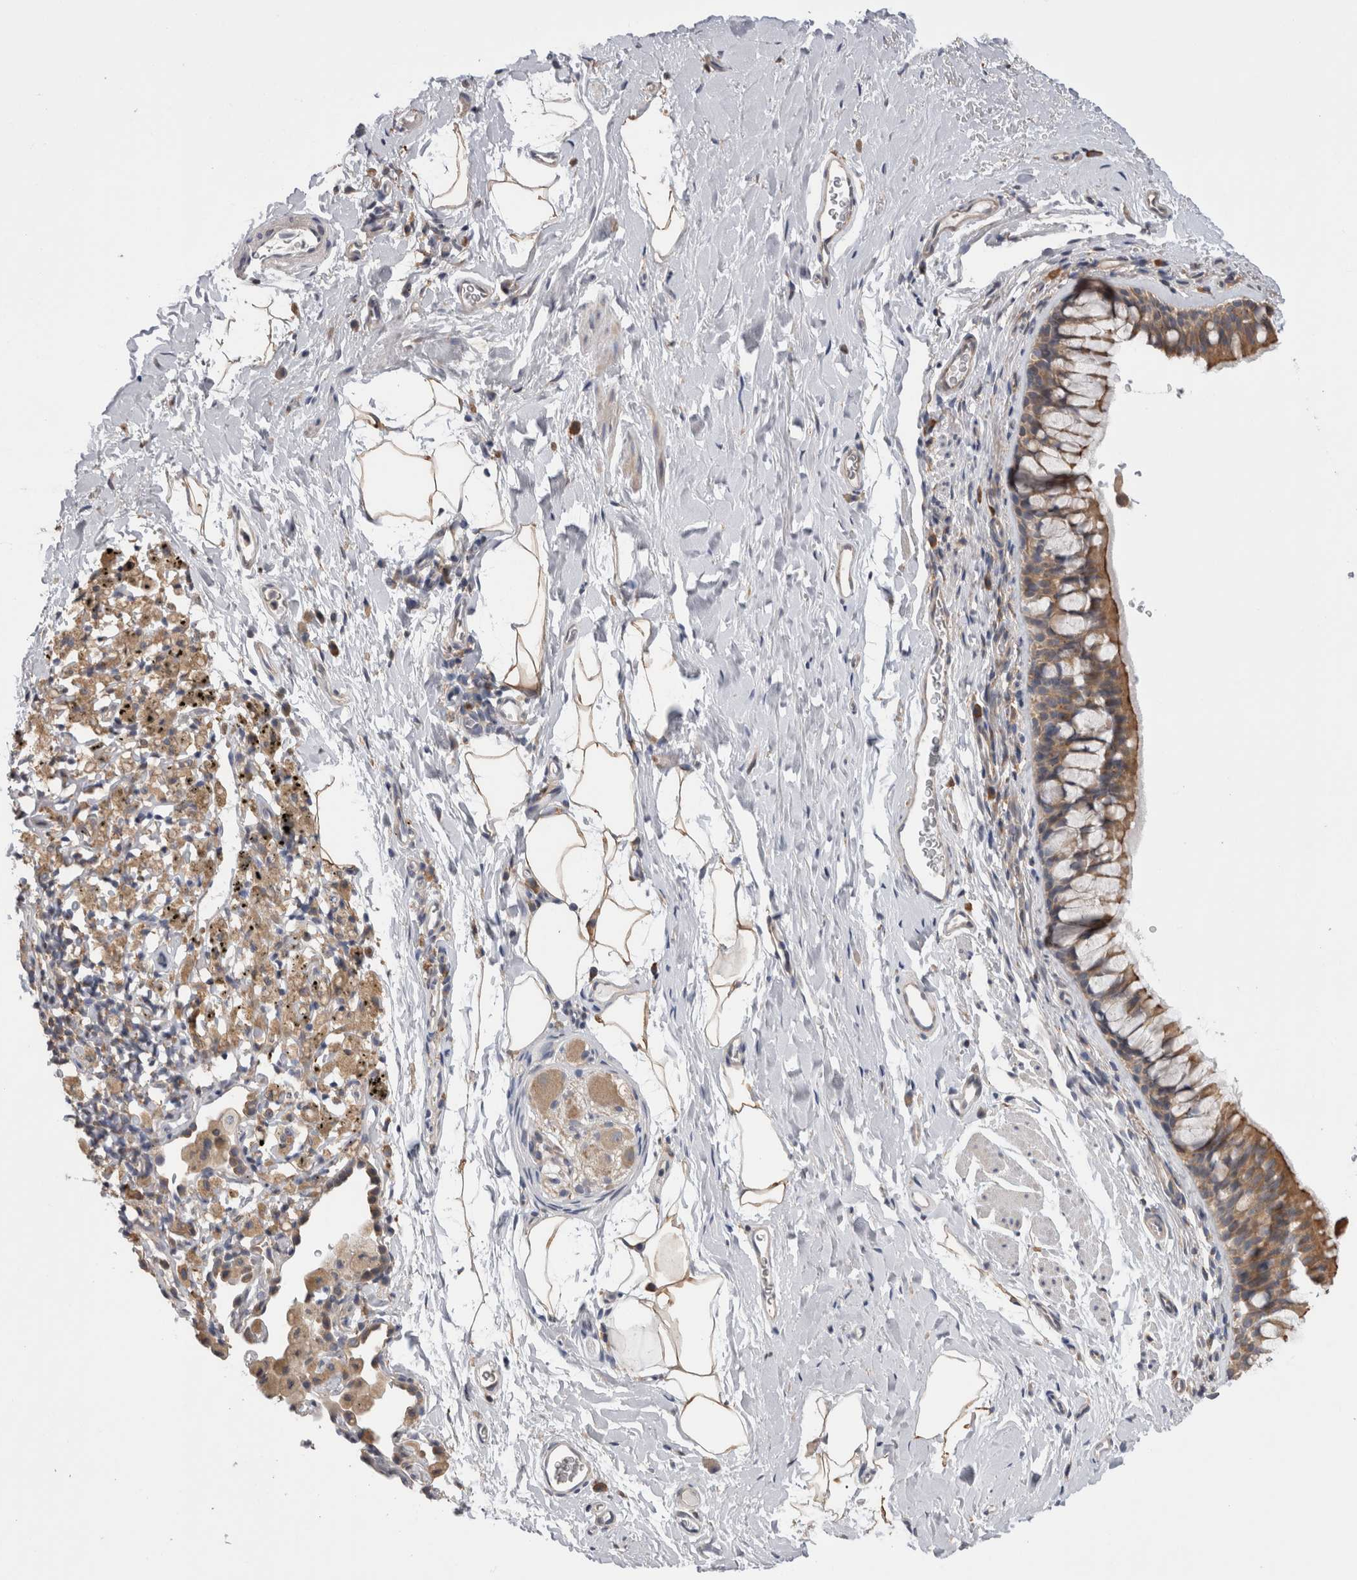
{"staining": {"intensity": "strong", "quantity": ">75%", "location": "cytoplasmic/membranous"}, "tissue": "bronchus", "cell_type": "Respiratory epithelial cells", "image_type": "normal", "snomed": [{"axis": "morphology", "description": "Normal tissue, NOS"}, {"axis": "topography", "description": "Cartilage tissue"}, {"axis": "topography", "description": "Bronchus"}], "caption": "Respiratory epithelial cells show high levels of strong cytoplasmic/membranous positivity in approximately >75% of cells in normal bronchus.", "gene": "SMAP2", "patient": {"sex": "female", "age": 53}}